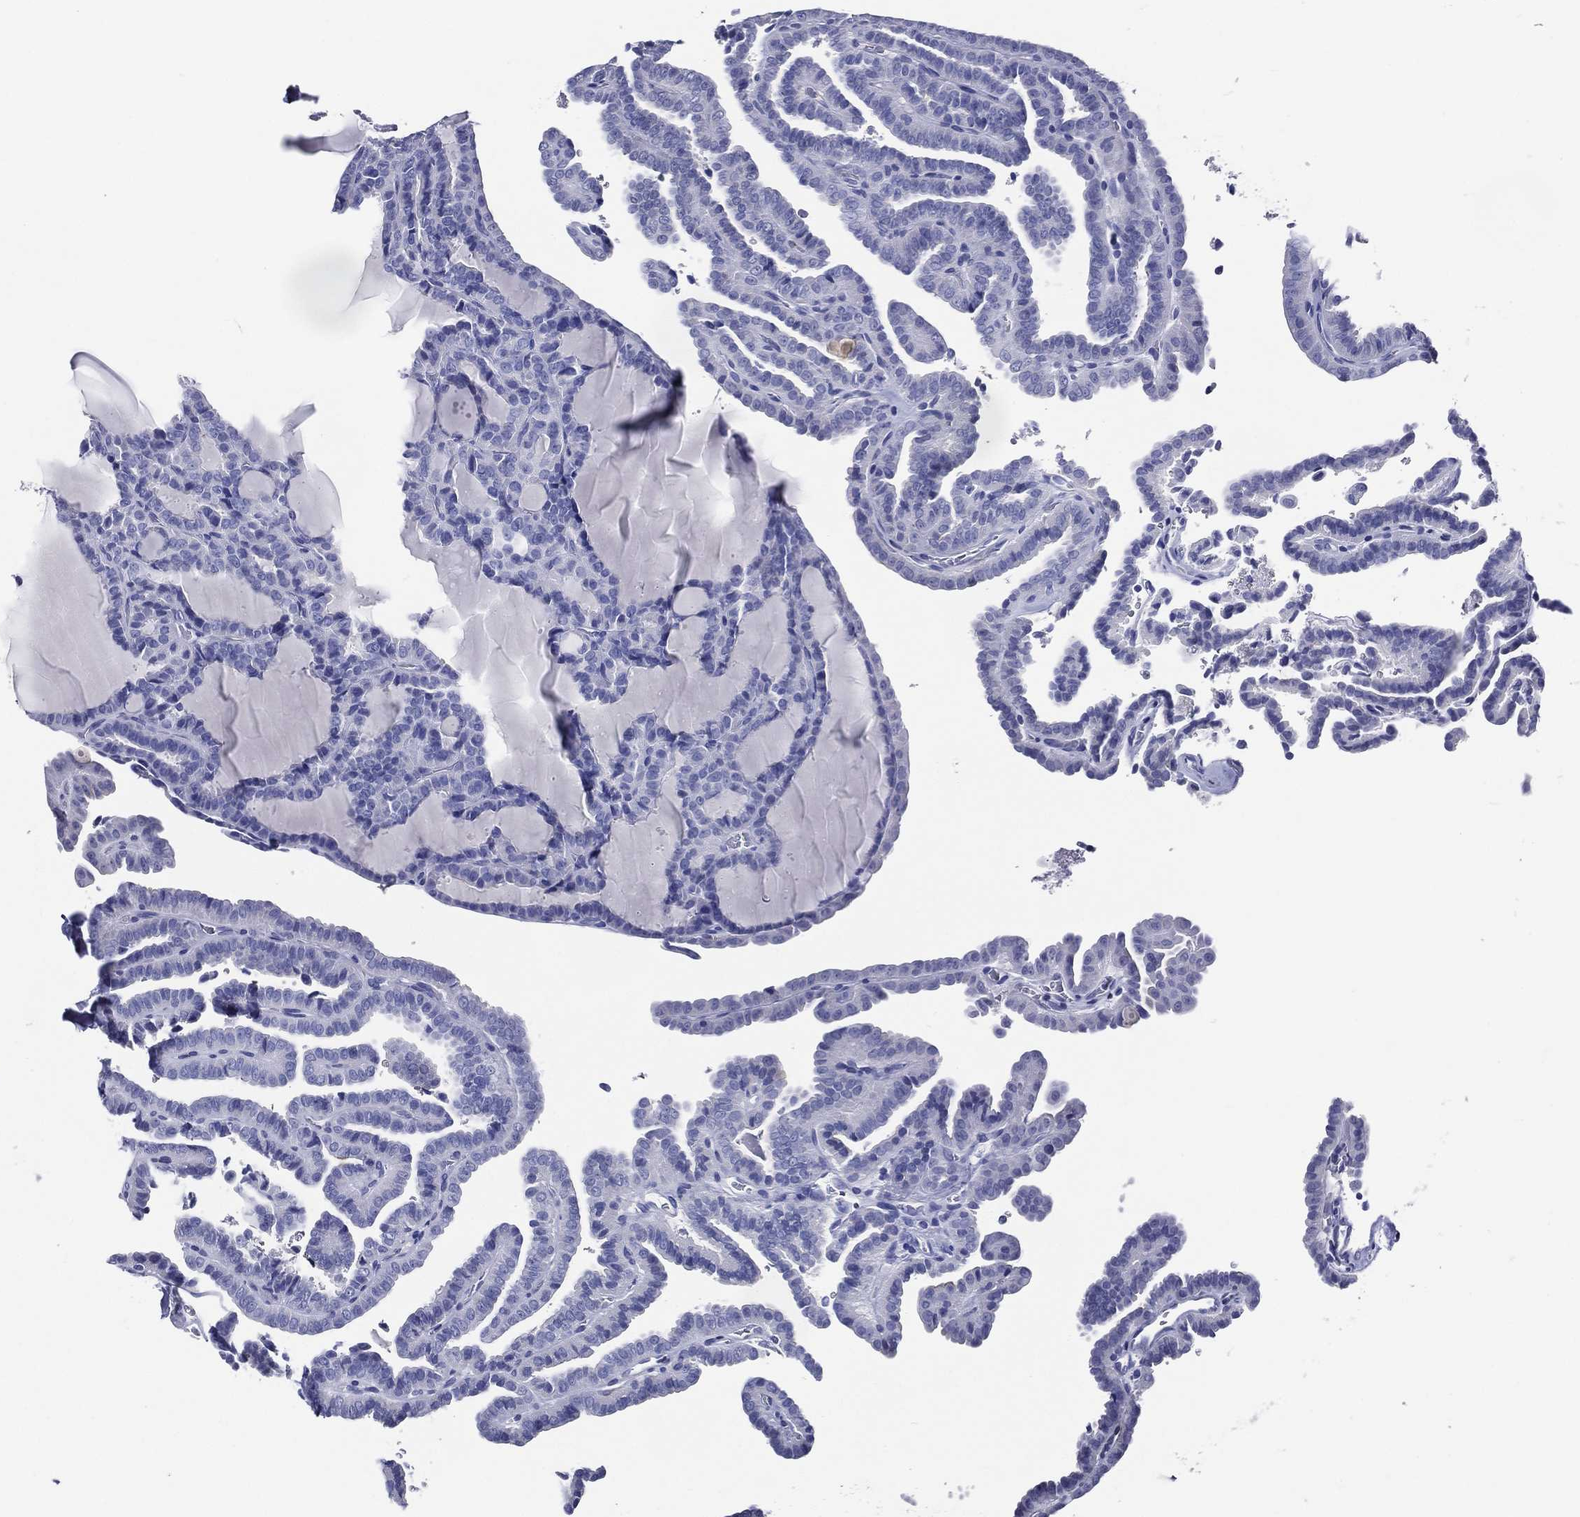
{"staining": {"intensity": "negative", "quantity": "none", "location": "none"}, "tissue": "thyroid cancer", "cell_type": "Tumor cells", "image_type": "cancer", "snomed": [{"axis": "morphology", "description": "Papillary adenocarcinoma, NOS"}, {"axis": "topography", "description": "Thyroid gland"}], "caption": "Immunohistochemical staining of human thyroid cancer exhibits no significant staining in tumor cells.", "gene": "ACE2", "patient": {"sex": "female", "age": 39}}